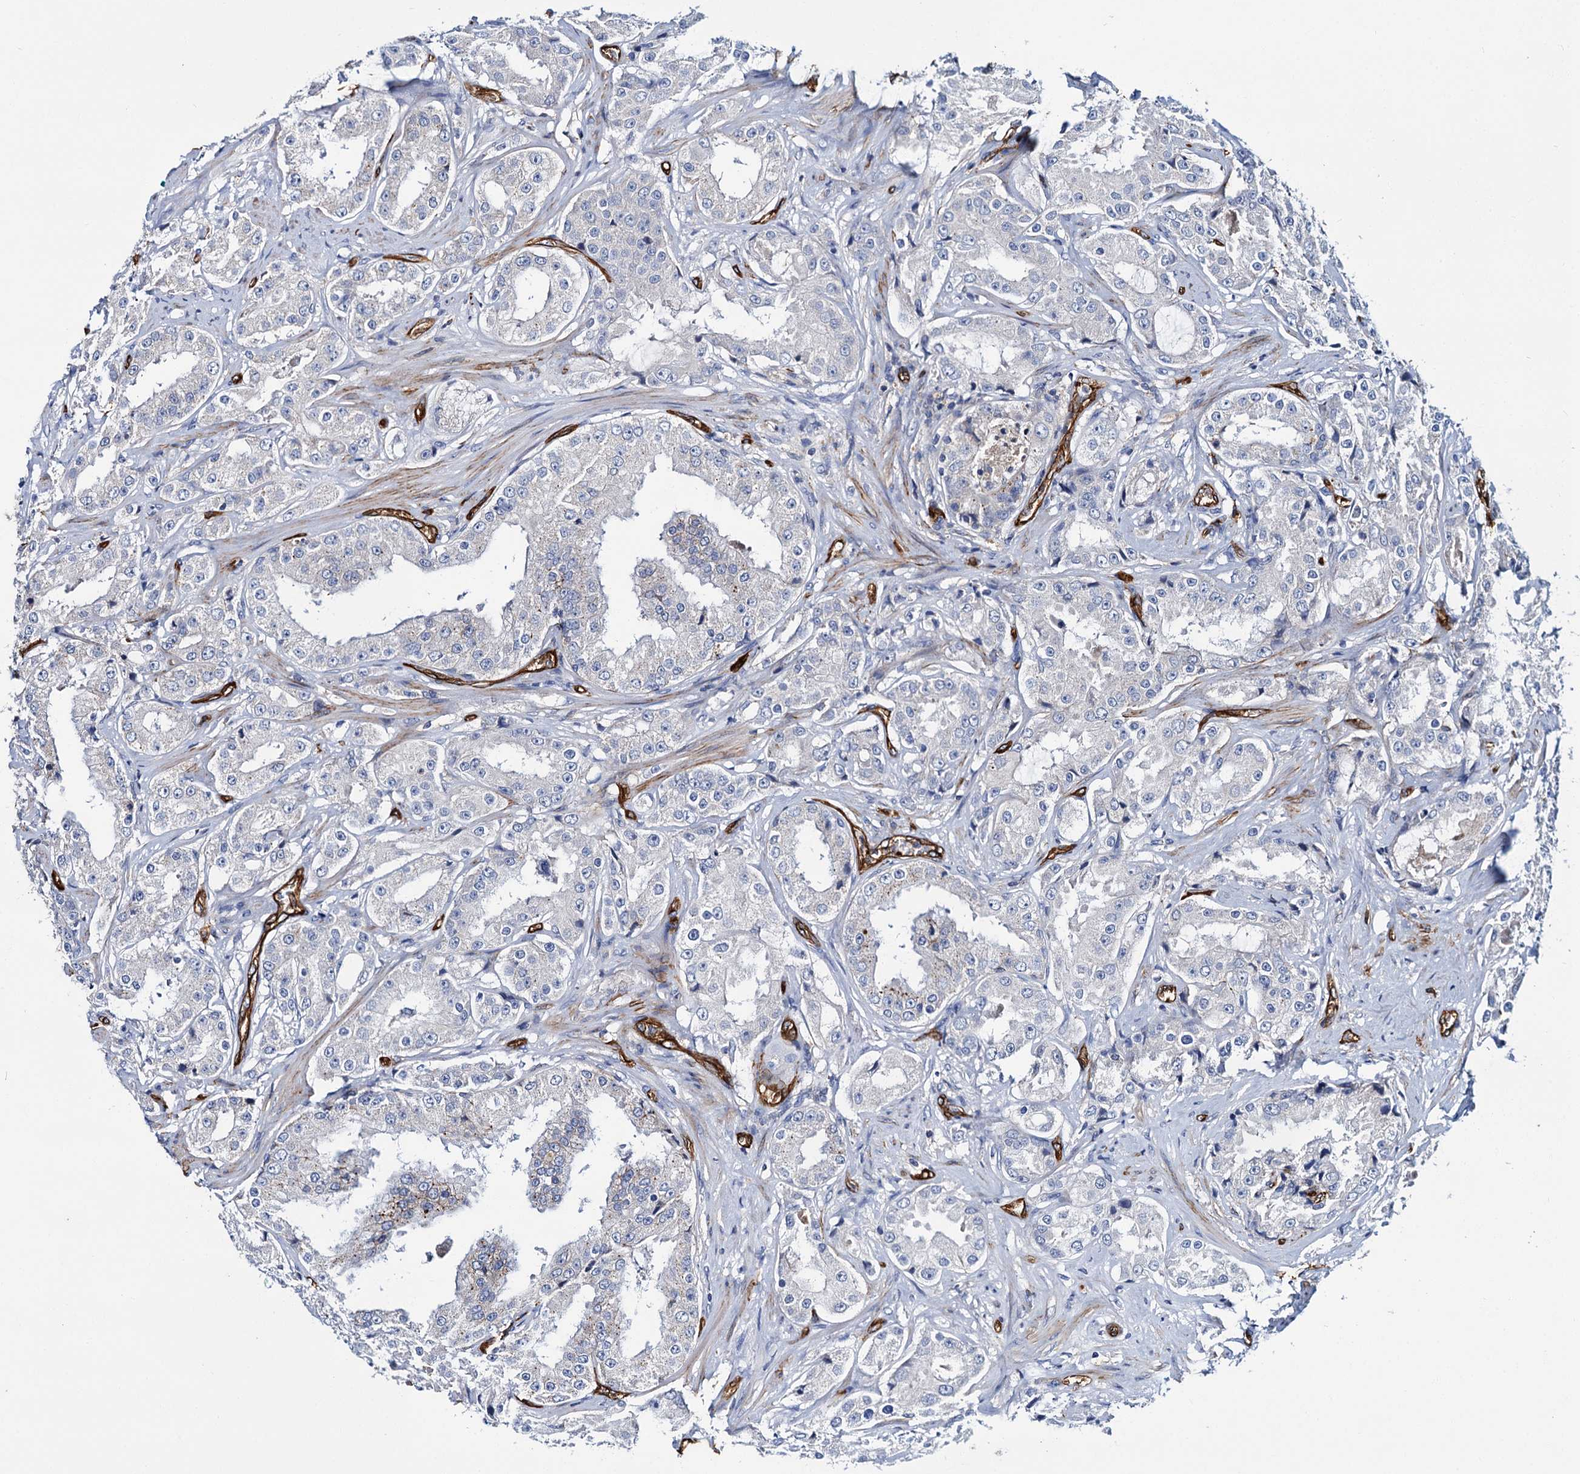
{"staining": {"intensity": "negative", "quantity": "none", "location": "none"}, "tissue": "prostate cancer", "cell_type": "Tumor cells", "image_type": "cancer", "snomed": [{"axis": "morphology", "description": "Adenocarcinoma, High grade"}, {"axis": "topography", "description": "Prostate"}], "caption": "An immunohistochemistry image of prostate cancer (adenocarcinoma (high-grade)) is shown. There is no staining in tumor cells of prostate cancer (adenocarcinoma (high-grade)).", "gene": "CACNA1C", "patient": {"sex": "male", "age": 73}}